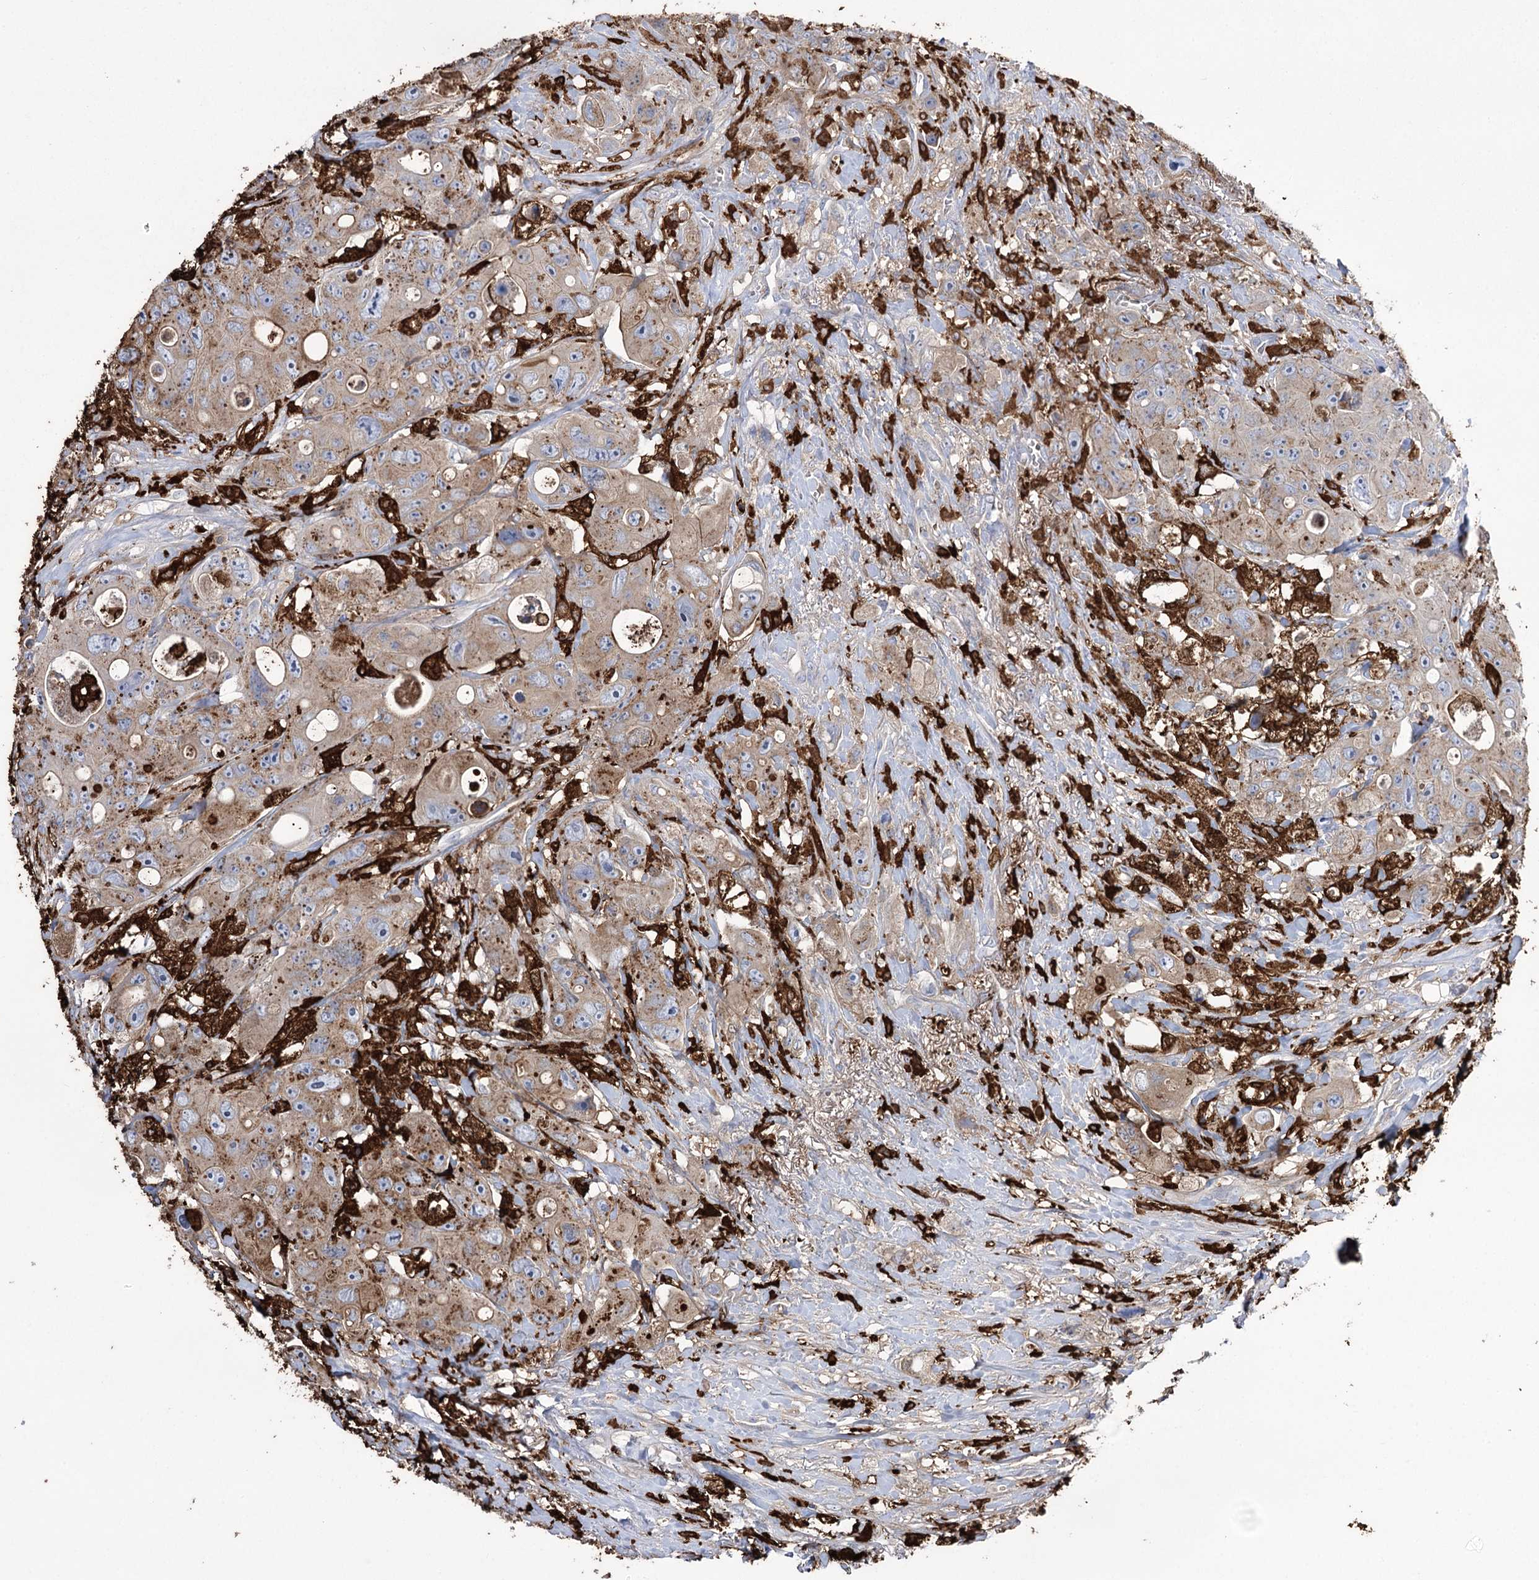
{"staining": {"intensity": "moderate", "quantity": "25%-75%", "location": "cytoplasmic/membranous"}, "tissue": "colorectal cancer", "cell_type": "Tumor cells", "image_type": "cancer", "snomed": [{"axis": "morphology", "description": "Adenocarcinoma, NOS"}, {"axis": "topography", "description": "Colon"}], "caption": "This image shows colorectal cancer stained with immunohistochemistry to label a protein in brown. The cytoplasmic/membranous of tumor cells show moderate positivity for the protein. Nuclei are counter-stained blue.", "gene": "ZNF622", "patient": {"sex": "female", "age": 46}}